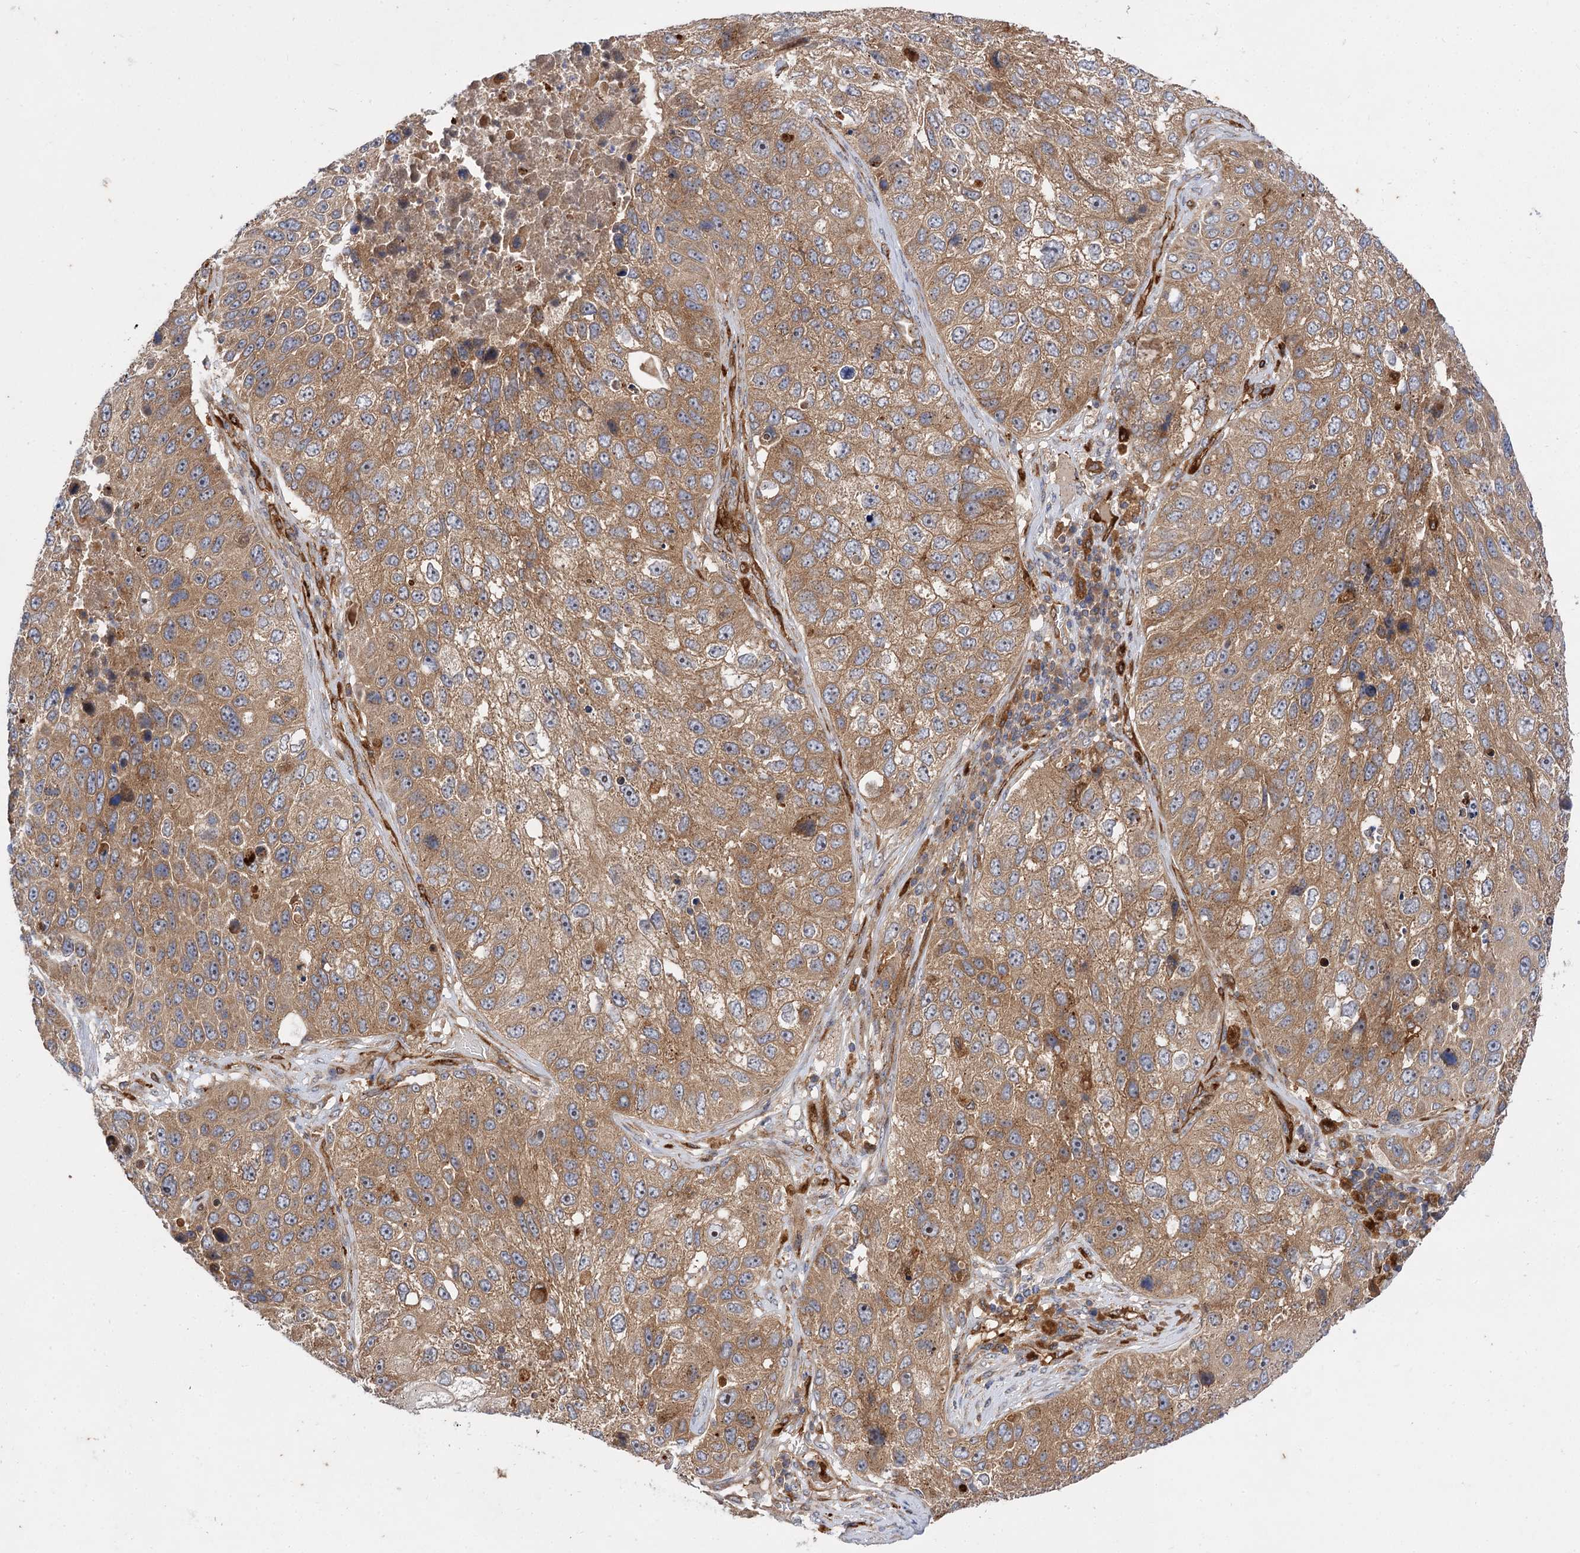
{"staining": {"intensity": "moderate", "quantity": ">75%", "location": "cytoplasmic/membranous"}, "tissue": "lung cancer", "cell_type": "Tumor cells", "image_type": "cancer", "snomed": [{"axis": "morphology", "description": "Squamous cell carcinoma, NOS"}, {"axis": "topography", "description": "Lung"}], "caption": "Human lung cancer (squamous cell carcinoma) stained with a brown dye shows moderate cytoplasmic/membranous positive positivity in approximately >75% of tumor cells.", "gene": "PATL1", "patient": {"sex": "male", "age": 61}}